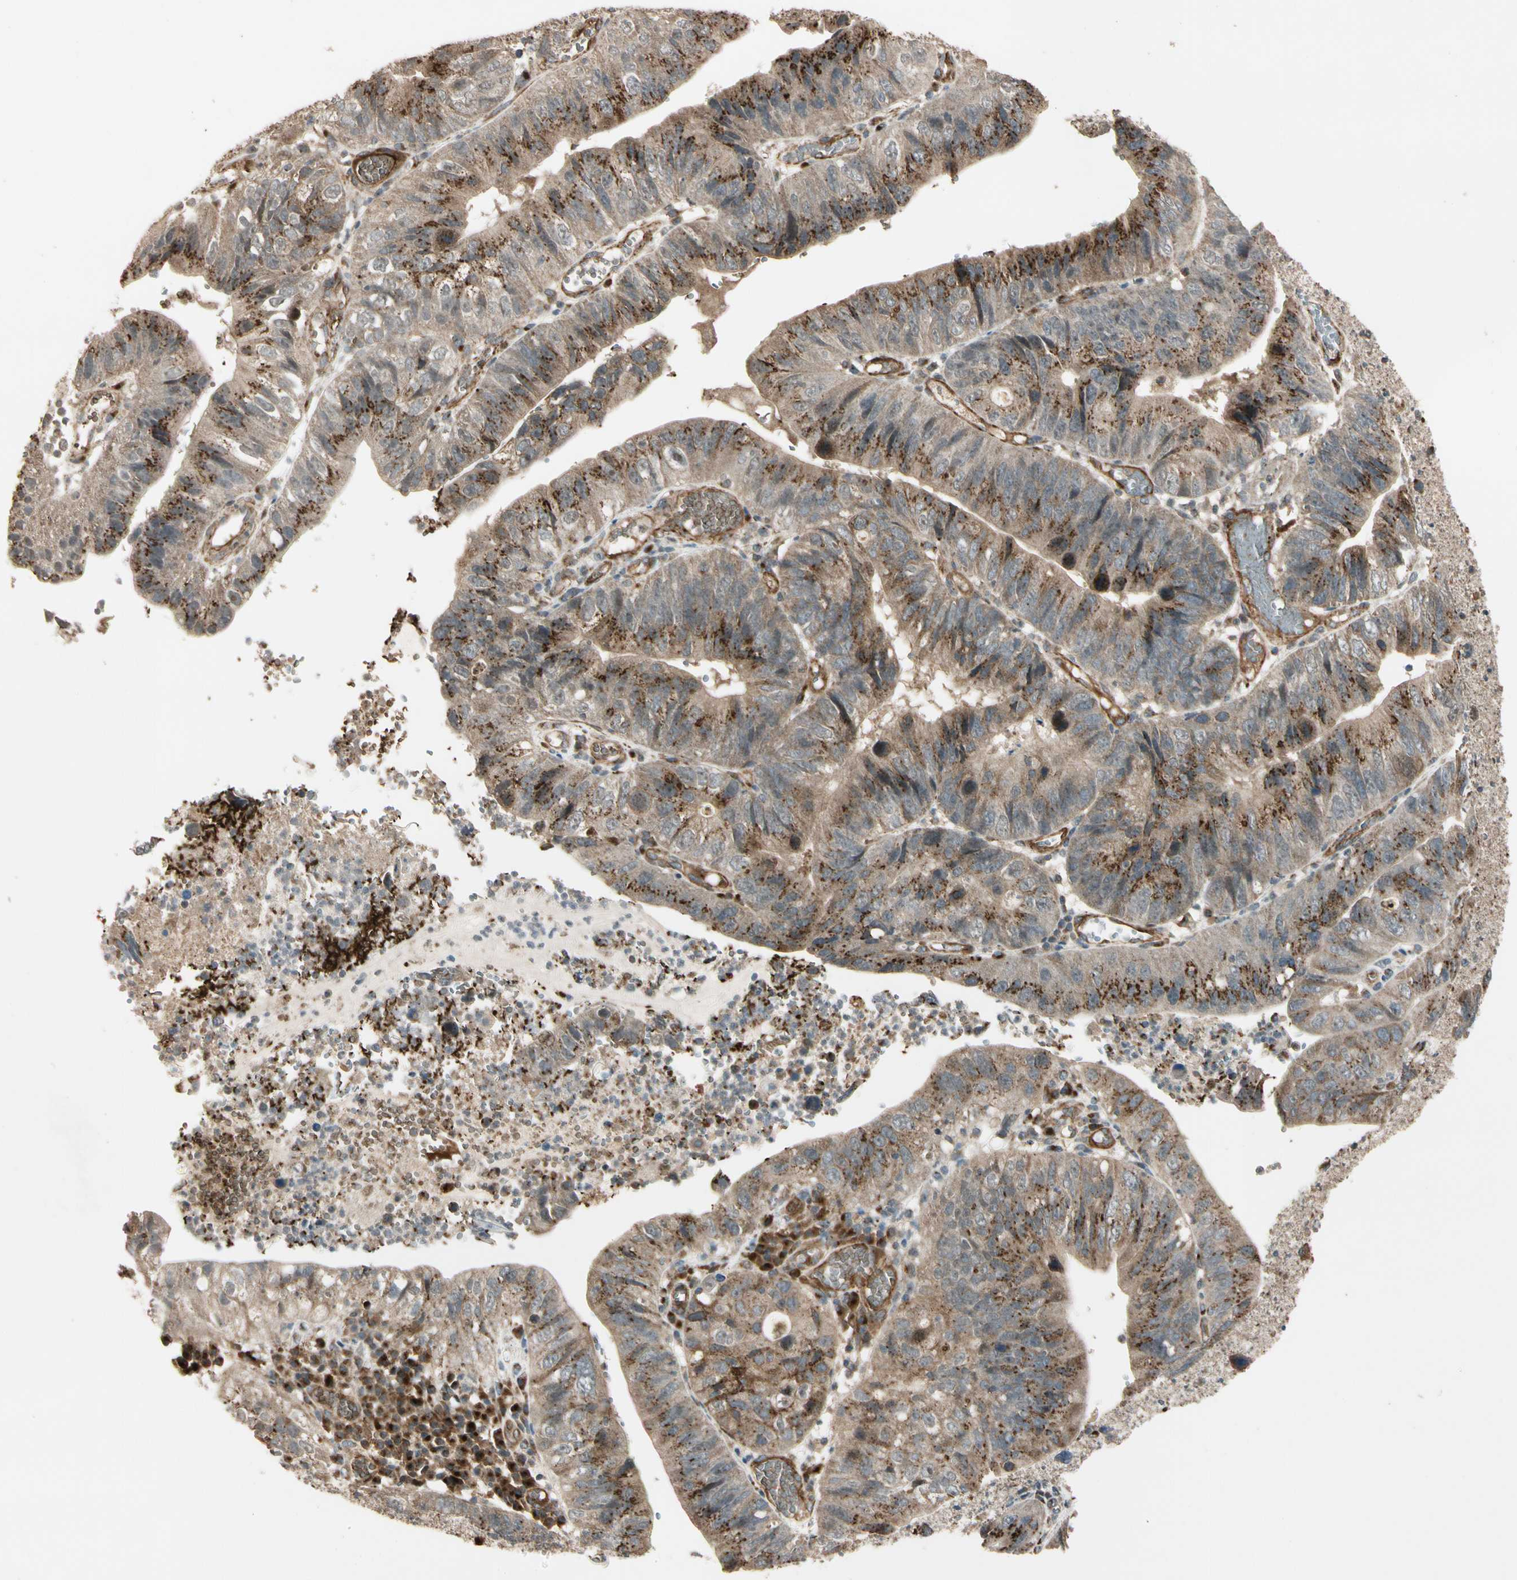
{"staining": {"intensity": "moderate", "quantity": ">75%", "location": "cytoplasmic/membranous"}, "tissue": "stomach cancer", "cell_type": "Tumor cells", "image_type": "cancer", "snomed": [{"axis": "morphology", "description": "Adenocarcinoma, NOS"}, {"axis": "topography", "description": "Stomach"}], "caption": "Adenocarcinoma (stomach) tissue shows moderate cytoplasmic/membranous expression in approximately >75% of tumor cells", "gene": "GCK", "patient": {"sex": "male", "age": 59}}